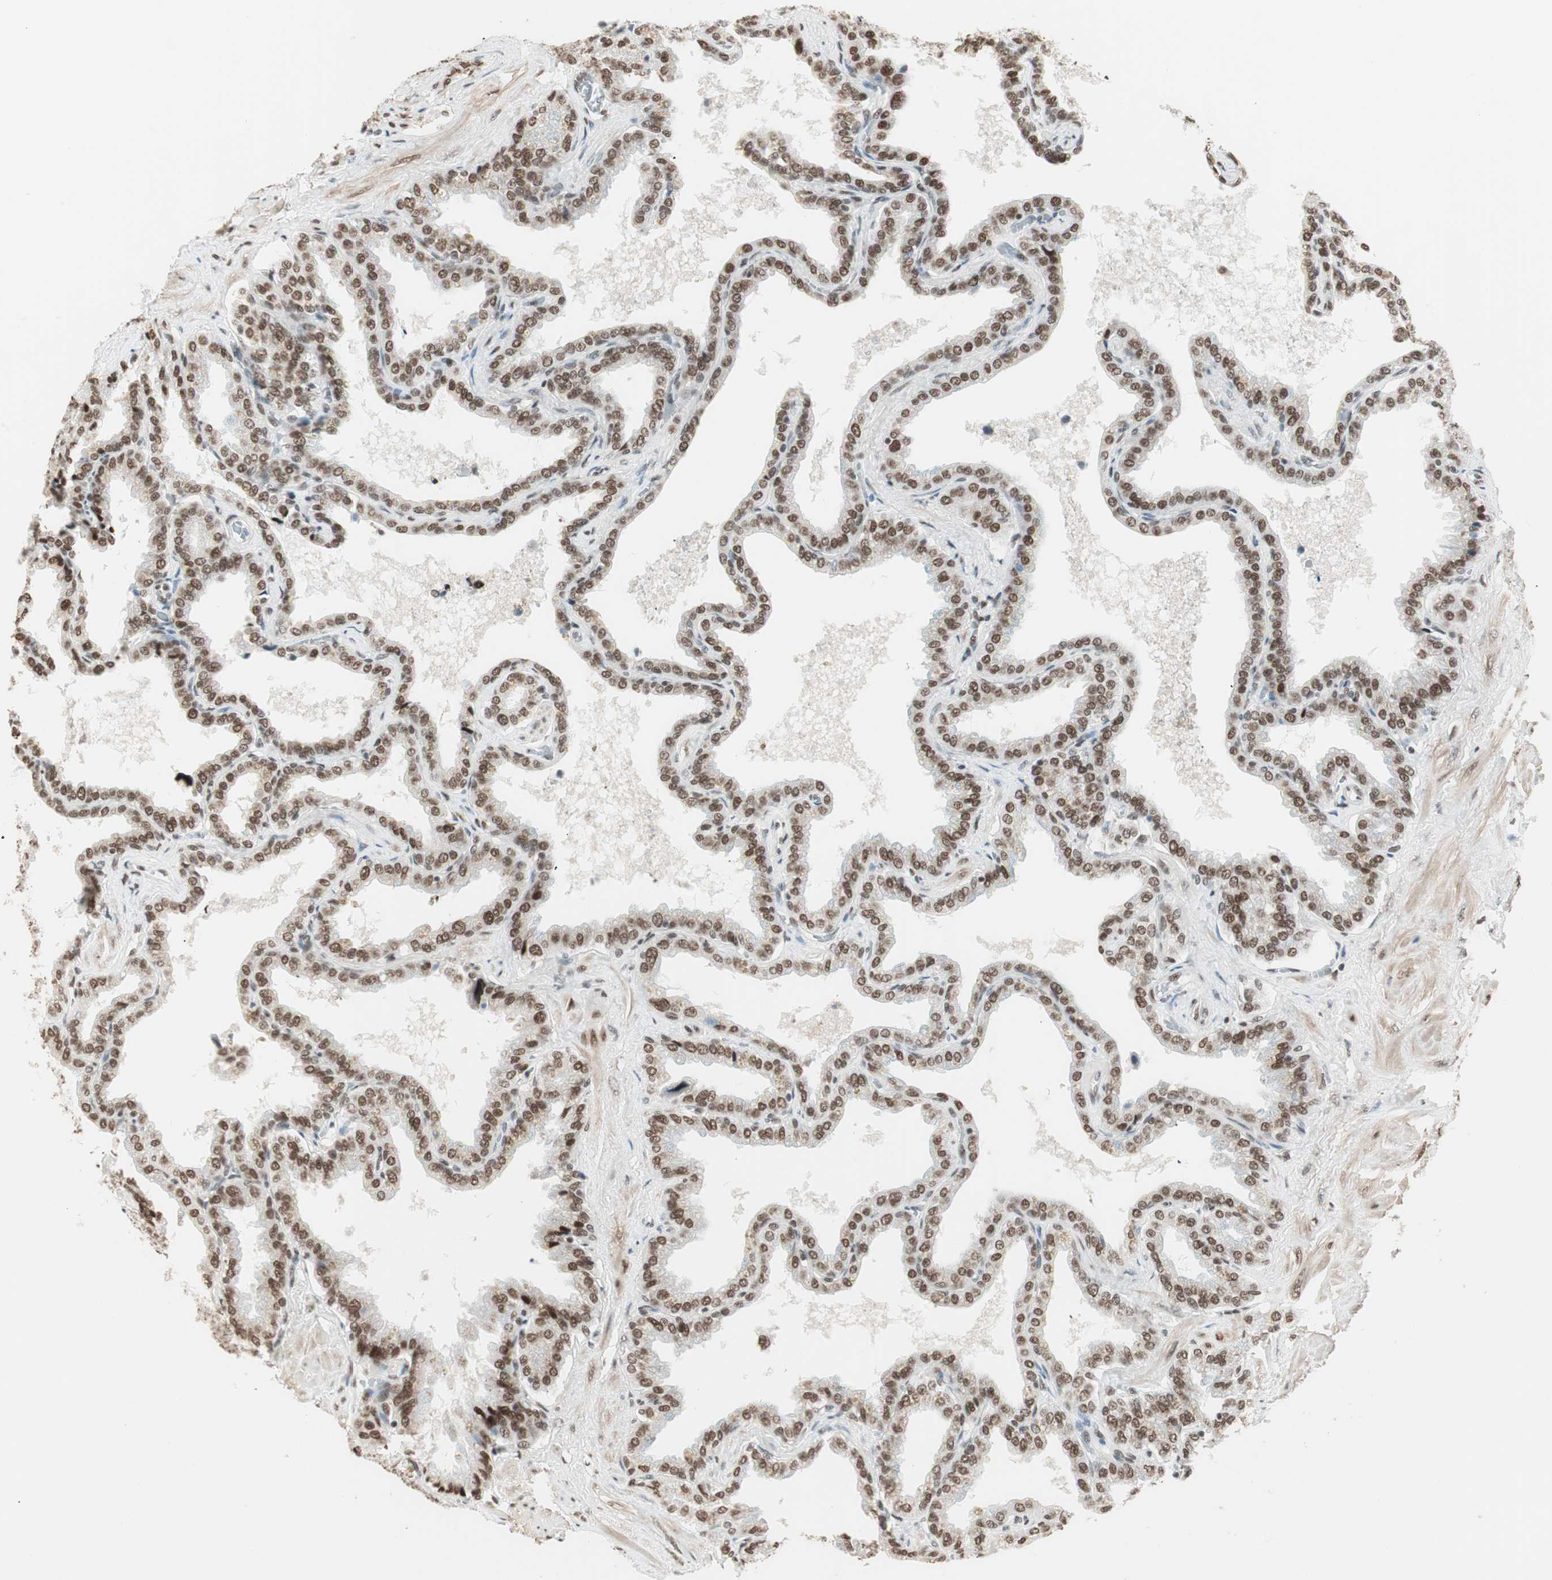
{"staining": {"intensity": "moderate", "quantity": ">75%", "location": "nuclear"}, "tissue": "seminal vesicle", "cell_type": "Glandular cells", "image_type": "normal", "snomed": [{"axis": "morphology", "description": "Normal tissue, NOS"}, {"axis": "topography", "description": "Seminal veicle"}], "caption": "Immunohistochemical staining of unremarkable human seminal vesicle exhibits moderate nuclear protein staining in approximately >75% of glandular cells.", "gene": "SMARCE1", "patient": {"sex": "male", "age": 46}}